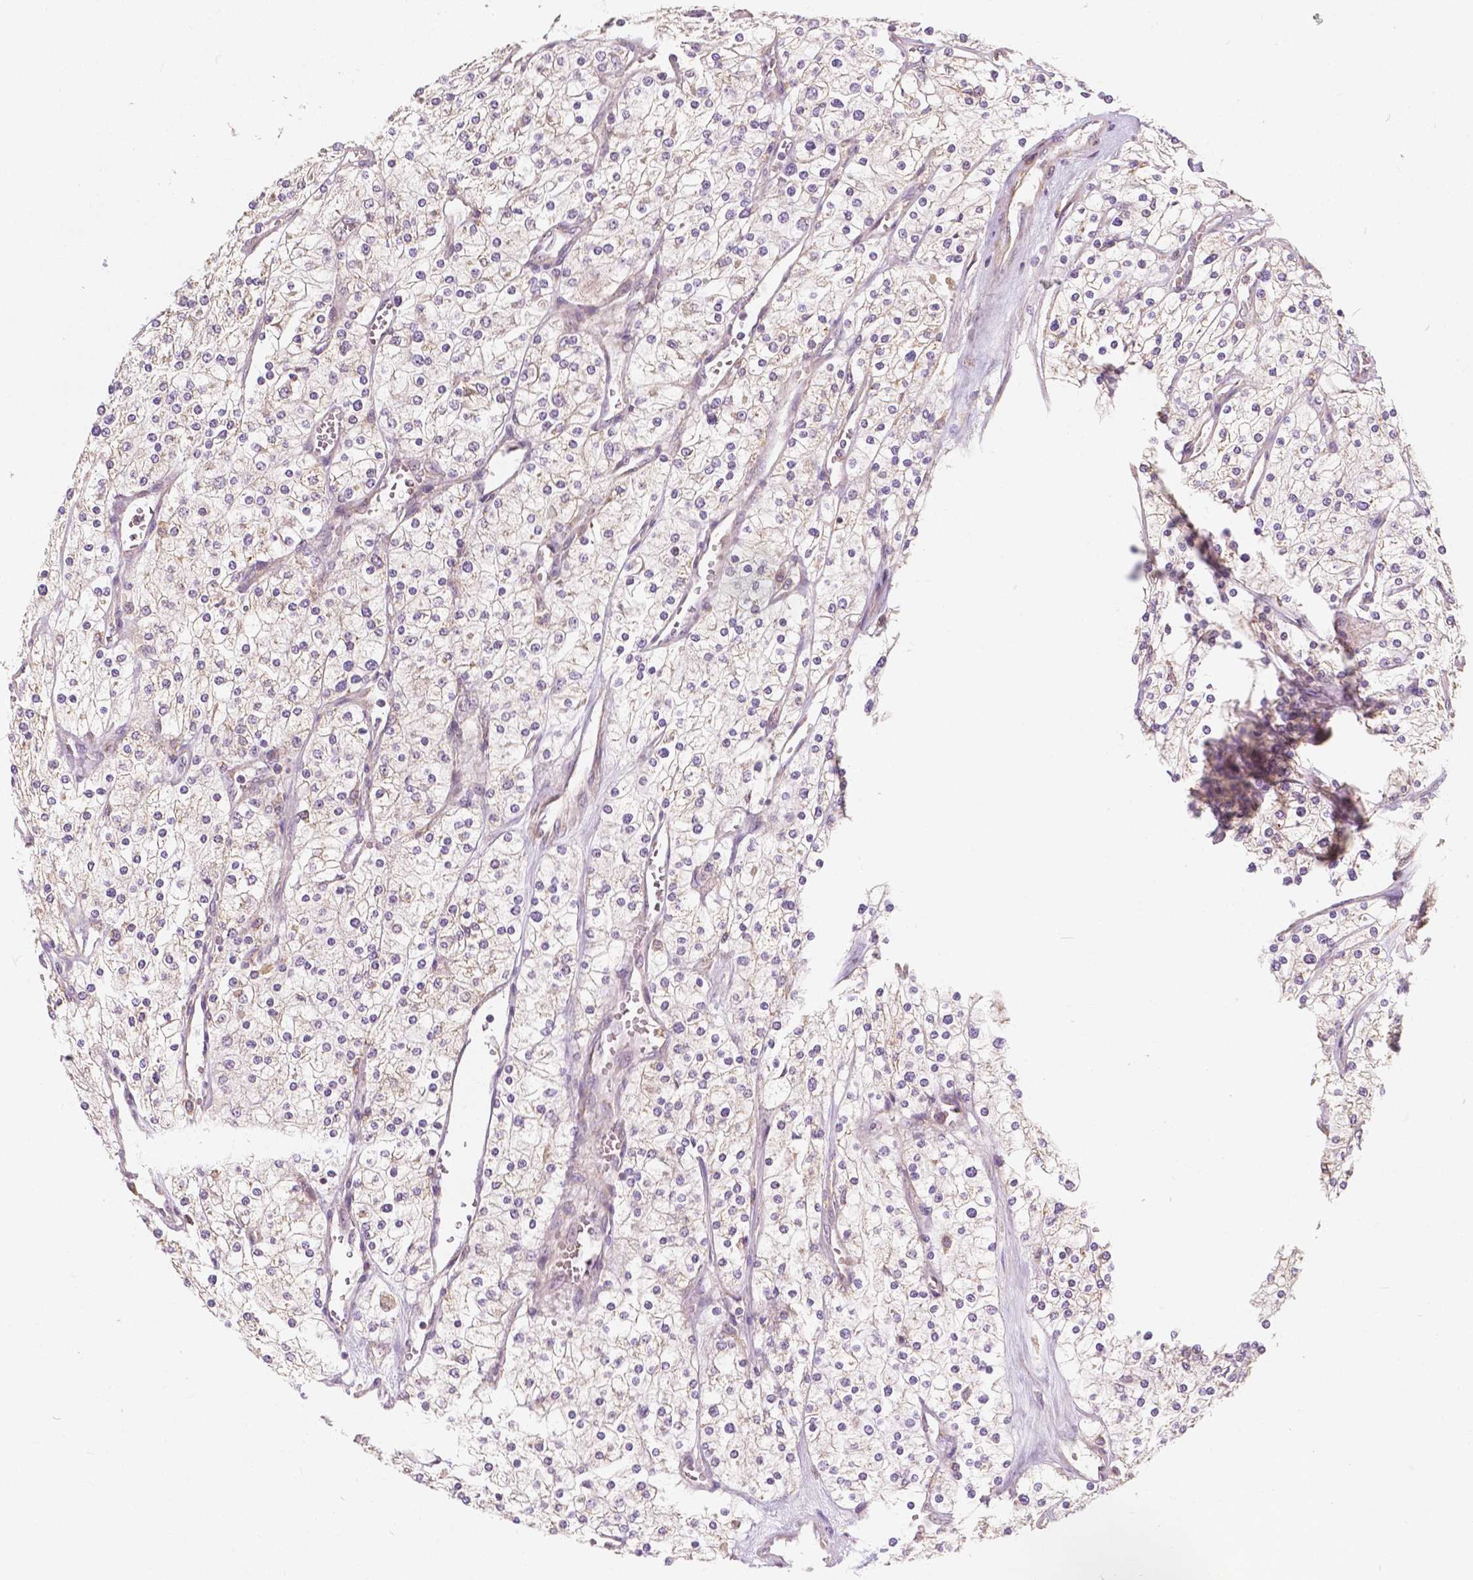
{"staining": {"intensity": "weak", "quantity": "<25%", "location": "cytoplasmic/membranous"}, "tissue": "renal cancer", "cell_type": "Tumor cells", "image_type": "cancer", "snomed": [{"axis": "morphology", "description": "Adenocarcinoma, NOS"}, {"axis": "topography", "description": "Kidney"}], "caption": "The histopathology image reveals no staining of tumor cells in adenocarcinoma (renal).", "gene": "SNX12", "patient": {"sex": "male", "age": 80}}